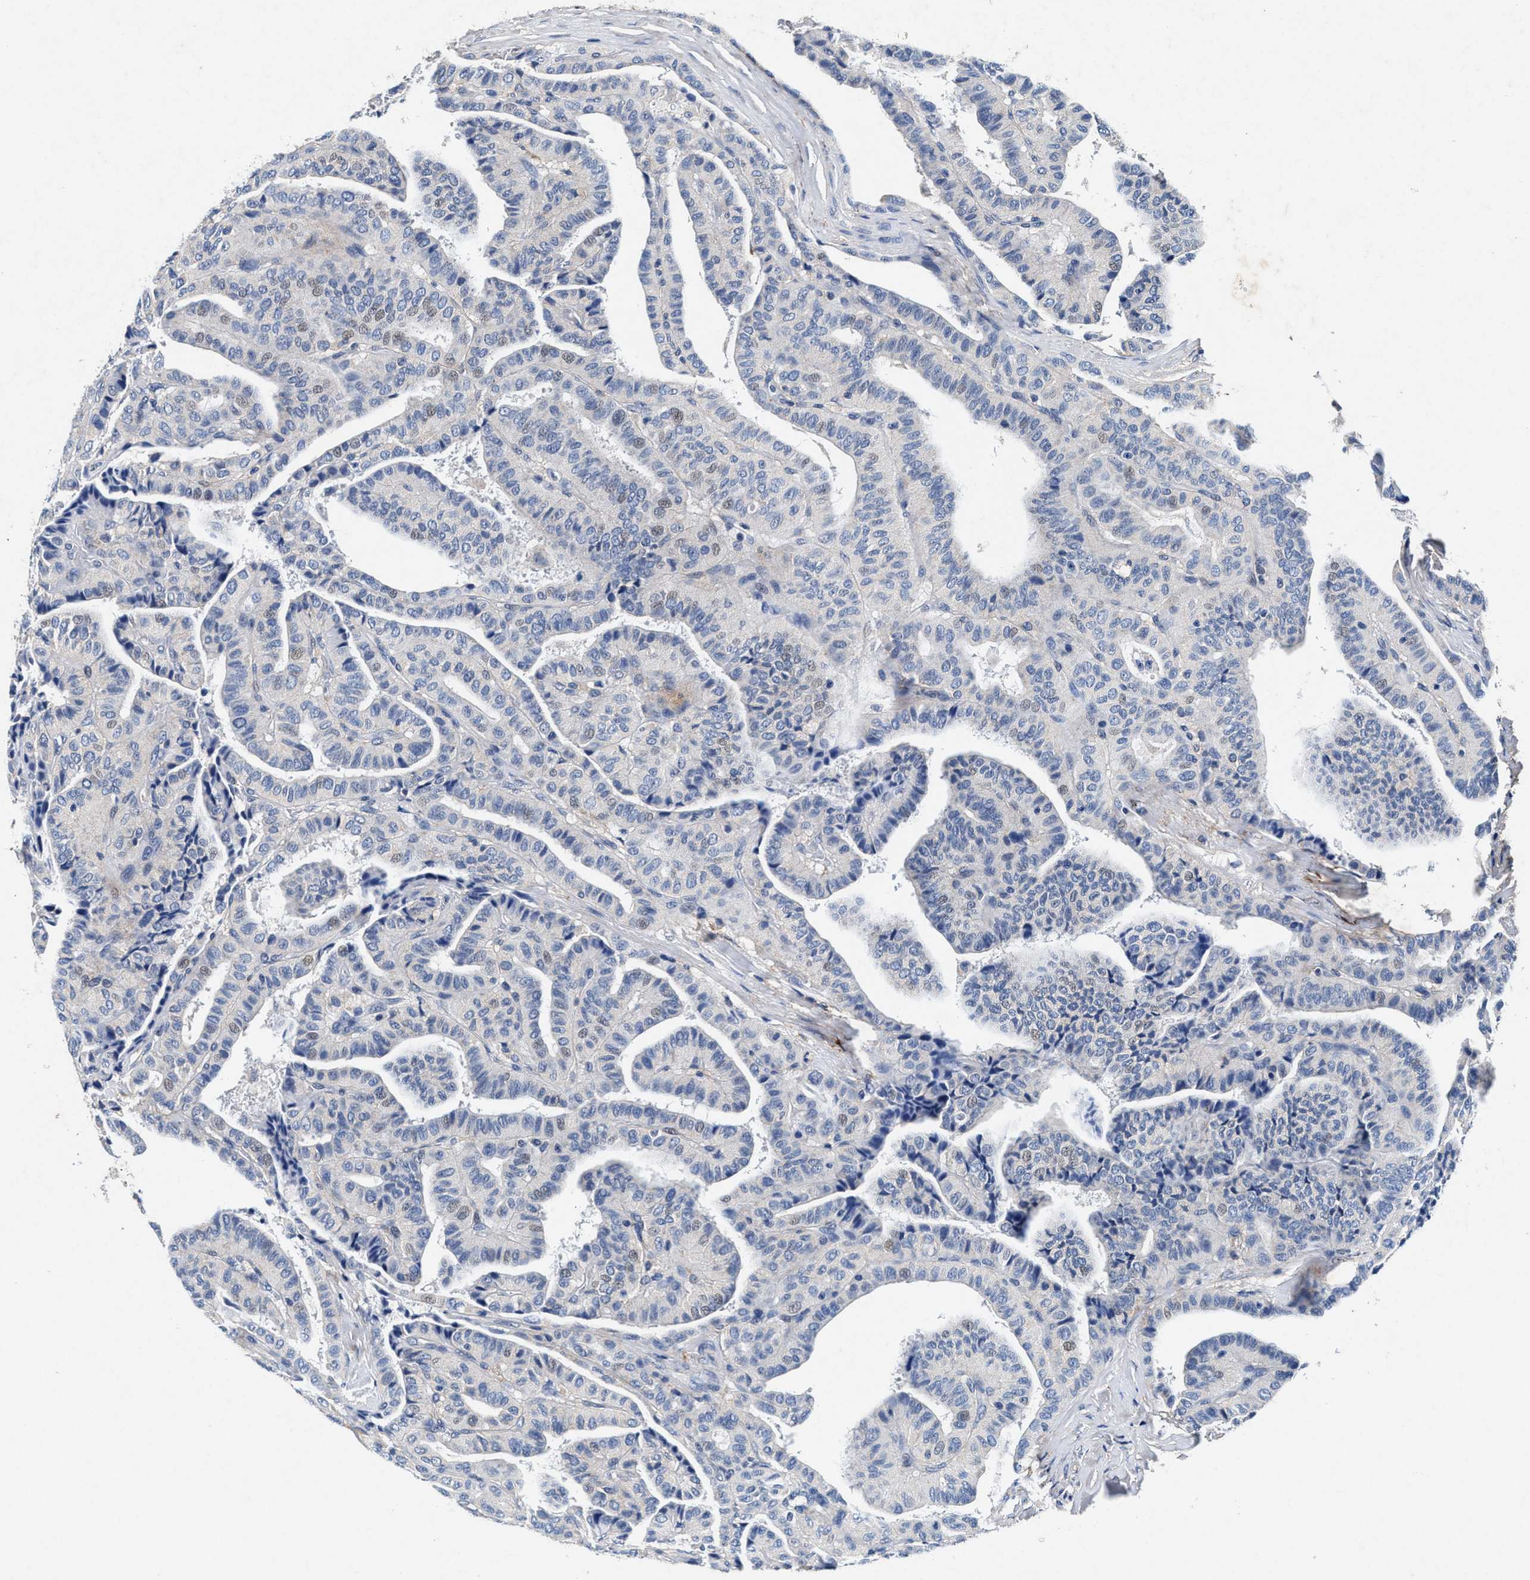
{"staining": {"intensity": "negative", "quantity": "none", "location": "none"}, "tissue": "thyroid cancer", "cell_type": "Tumor cells", "image_type": "cancer", "snomed": [{"axis": "morphology", "description": "Papillary adenocarcinoma, NOS"}, {"axis": "topography", "description": "Thyroid gland"}], "caption": "The image displays no significant staining in tumor cells of thyroid papillary adenocarcinoma.", "gene": "SLC8A1", "patient": {"sex": "male", "age": 77}}